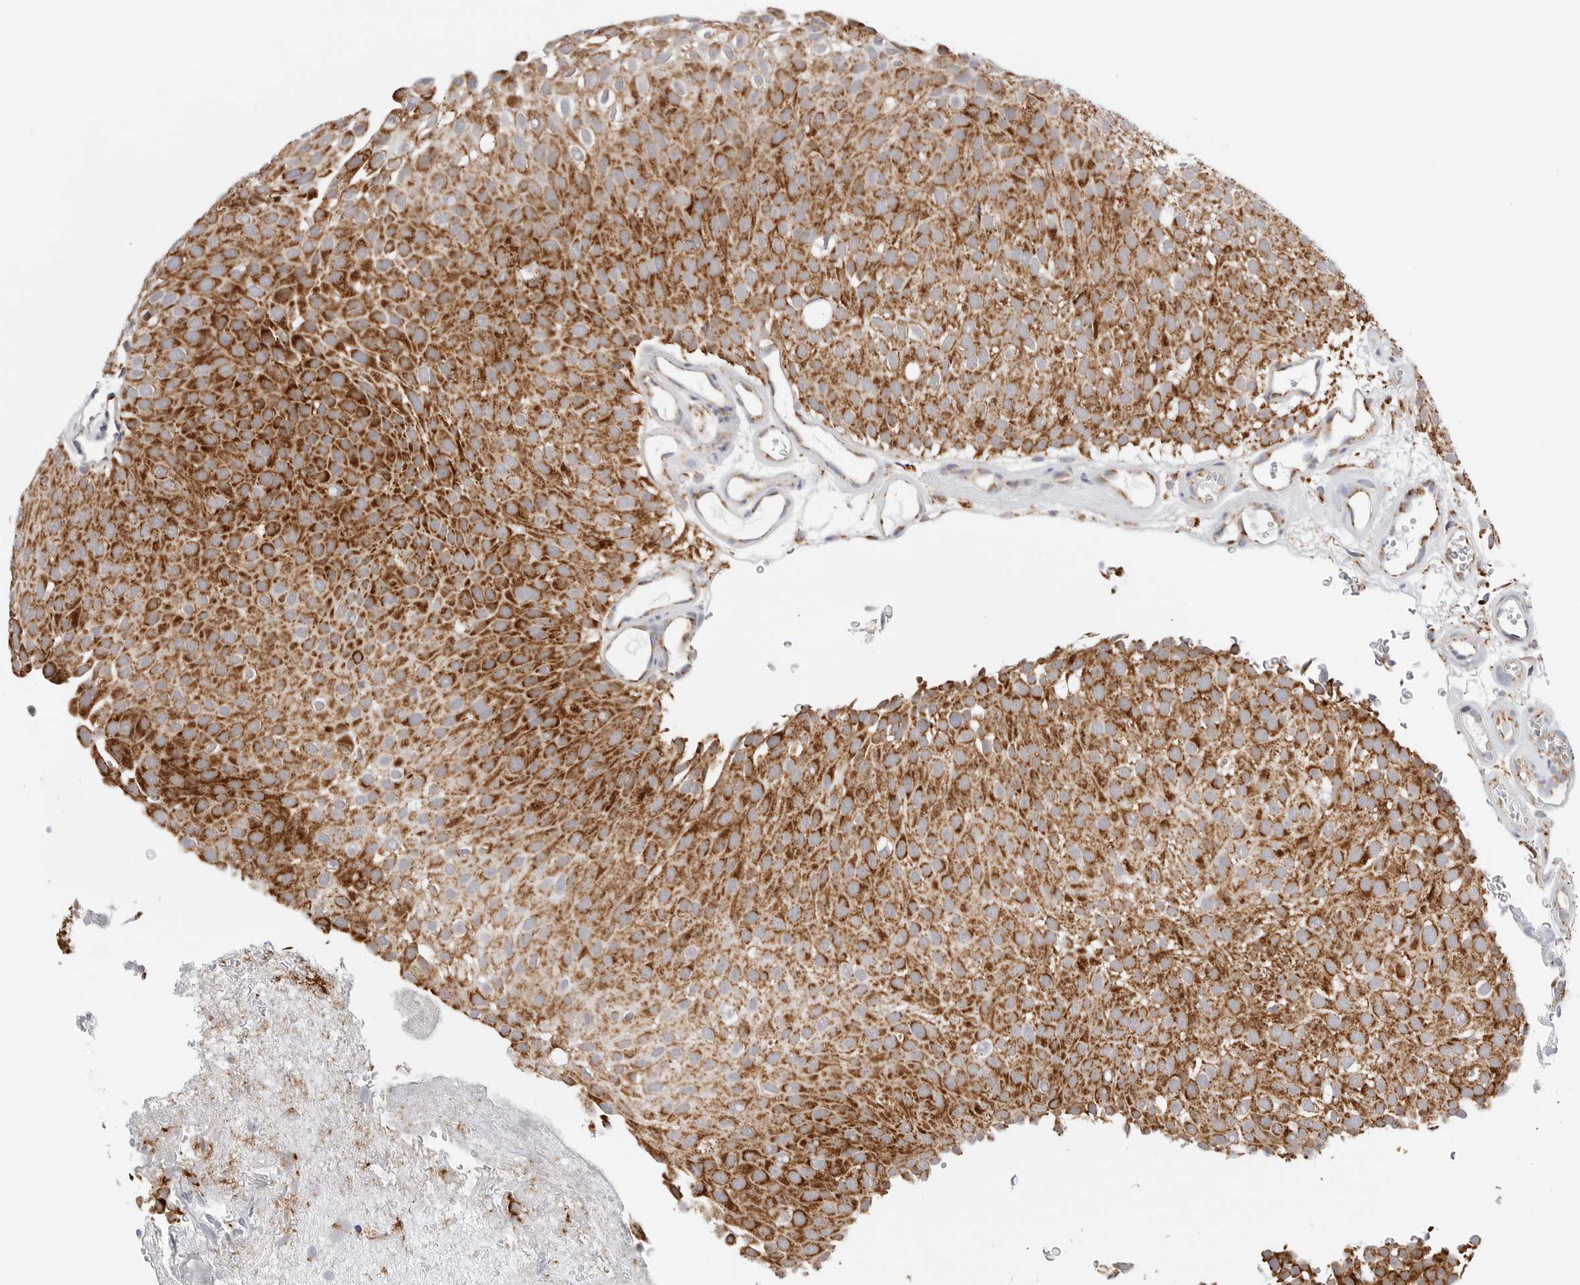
{"staining": {"intensity": "strong", "quantity": ">75%", "location": "cytoplasmic/membranous"}, "tissue": "urothelial cancer", "cell_type": "Tumor cells", "image_type": "cancer", "snomed": [{"axis": "morphology", "description": "Urothelial carcinoma, Low grade"}, {"axis": "topography", "description": "Urinary bladder"}], "caption": "Urothelial cancer tissue reveals strong cytoplasmic/membranous positivity in approximately >75% of tumor cells", "gene": "ATP5IF1", "patient": {"sex": "male", "age": 78}}